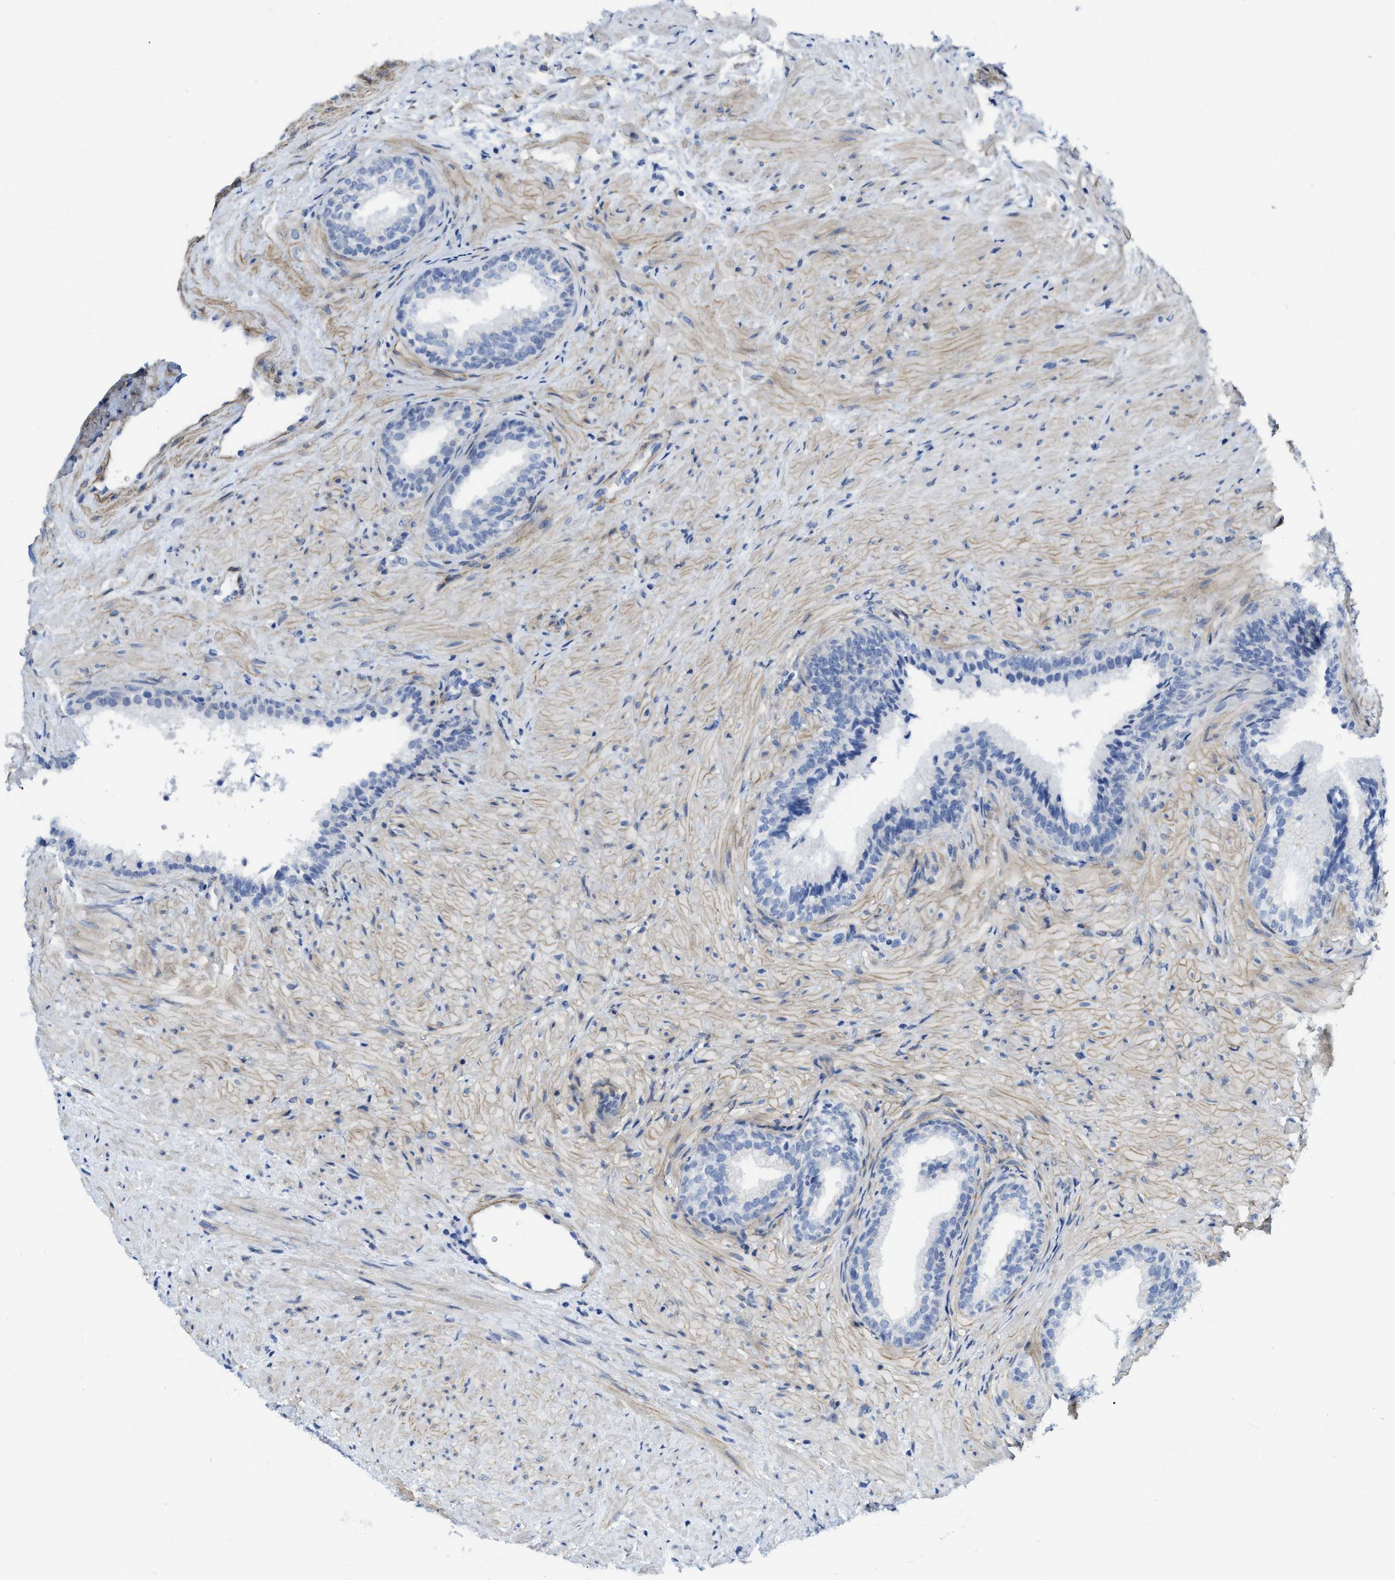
{"staining": {"intensity": "negative", "quantity": "none", "location": "none"}, "tissue": "prostate", "cell_type": "Glandular cells", "image_type": "normal", "snomed": [{"axis": "morphology", "description": "Normal tissue, NOS"}, {"axis": "topography", "description": "Prostate"}], "caption": "This image is of benign prostate stained with IHC to label a protein in brown with the nuclei are counter-stained blue. There is no expression in glandular cells.", "gene": "TUB", "patient": {"sex": "male", "age": 76}}